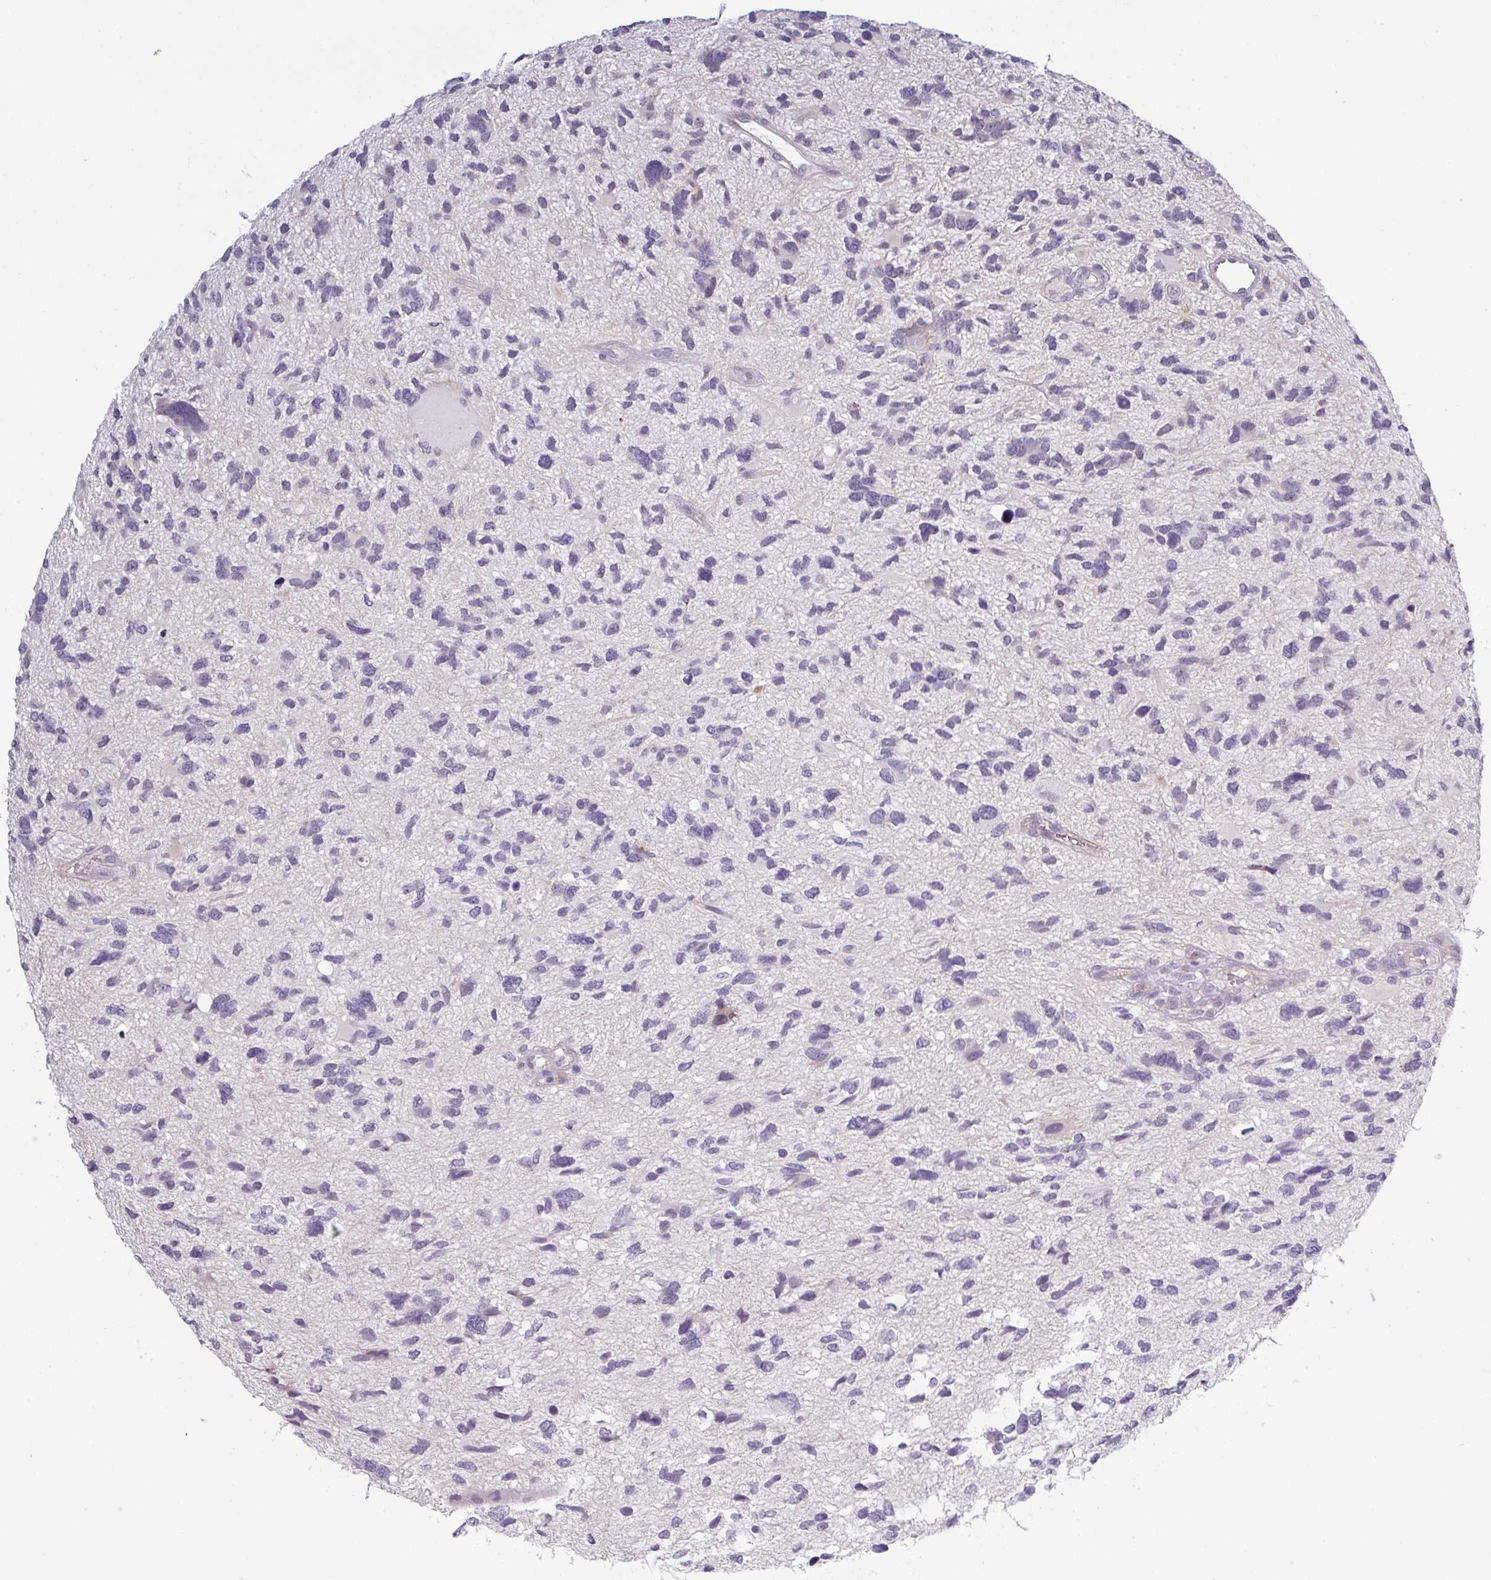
{"staining": {"intensity": "negative", "quantity": "none", "location": "none"}, "tissue": "glioma", "cell_type": "Tumor cells", "image_type": "cancer", "snomed": [{"axis": "morphology", "description": "Glioma, malignant, High grade"}, {"axis": "topography", "description": "Brain"}], "caption": "A high-resolution photomicrograph shows immunohistochemistry (IHC) staining of glioma, which shows no significant staining in tumor cells.", "gene": "C2orf16", "patient": {"sex": "female", "age": 11}}